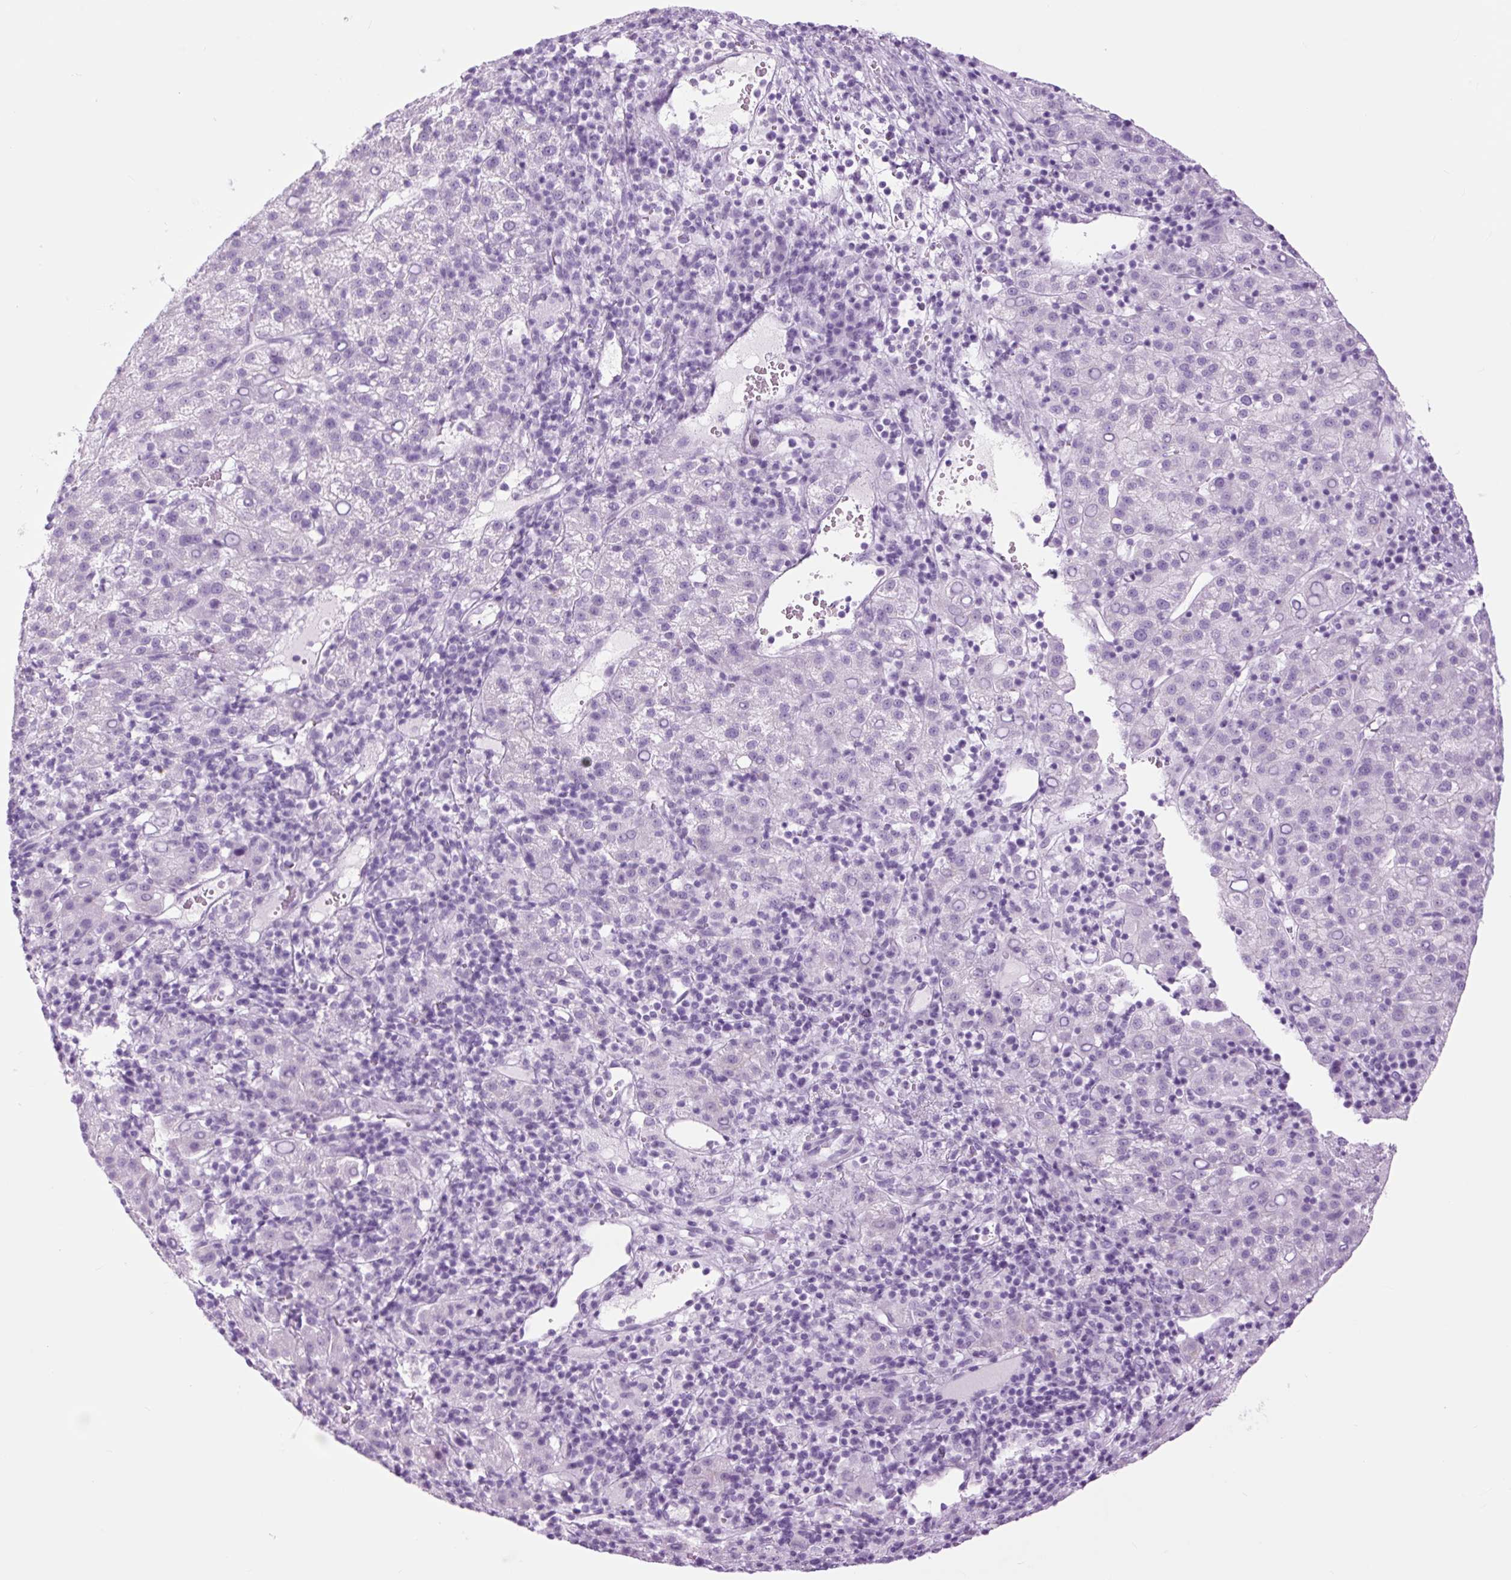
{"staining": {"intensity": "negative", "quantity": "none", "location": "none"}, "tissue": "liver cancer", "cell_type": "Tumor cells", "image_type": "cancer", "snomed": [{"axis": "morphology", "description": "Carcinoma, Hepatocellular, NOS"}, {"axis": "topography", "description": "Liver"}], "caption": "Liver hepatocellular carcinoma stained for a protein using IHC exhibits no expression tumor cells.", "gene": "TFF2", "patient": {"sex": "female", "age": 58}}